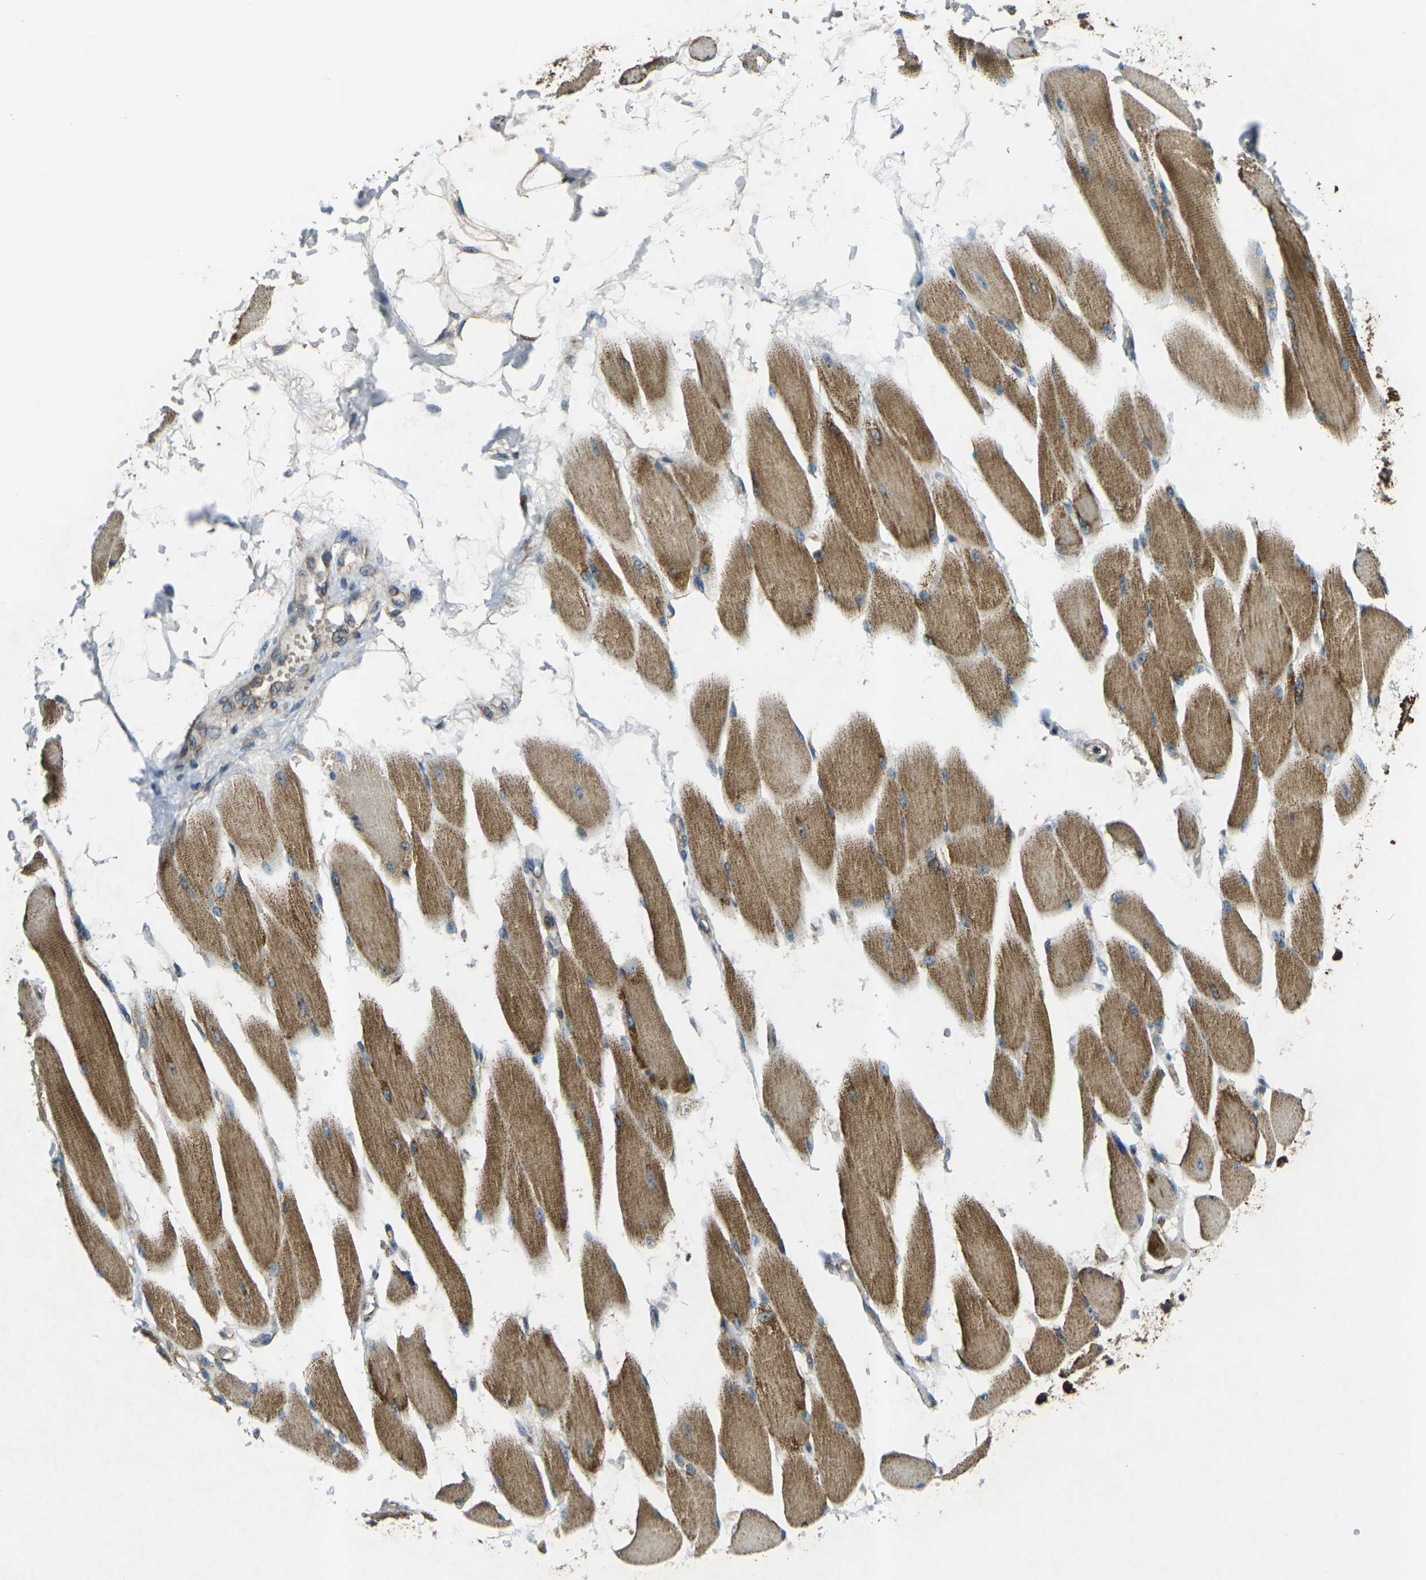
{"staining": {"intensity": "moderate", "quantity": ">75%", "location": "cytoplasmic/membranous"}, "tissue": "skeletal muscle", "cell_type": "Myocytes", "image_type": "normal", "snomed": [{"axis": "morphology", "description": "Normal tissue, NOS"}, {"axis": "topography", "description": "Skeletal muscle"}, {"axis": "topography", "description": "Peripheral nerve tissue"}], "caption": "IHC of benign human skeletal muscle shows medium levels of moderate cytoplasmic/membranous staining in about >75% of myocytes.", "gene": "IGF1R", "patient": {"sex": "female", "age": 84}}